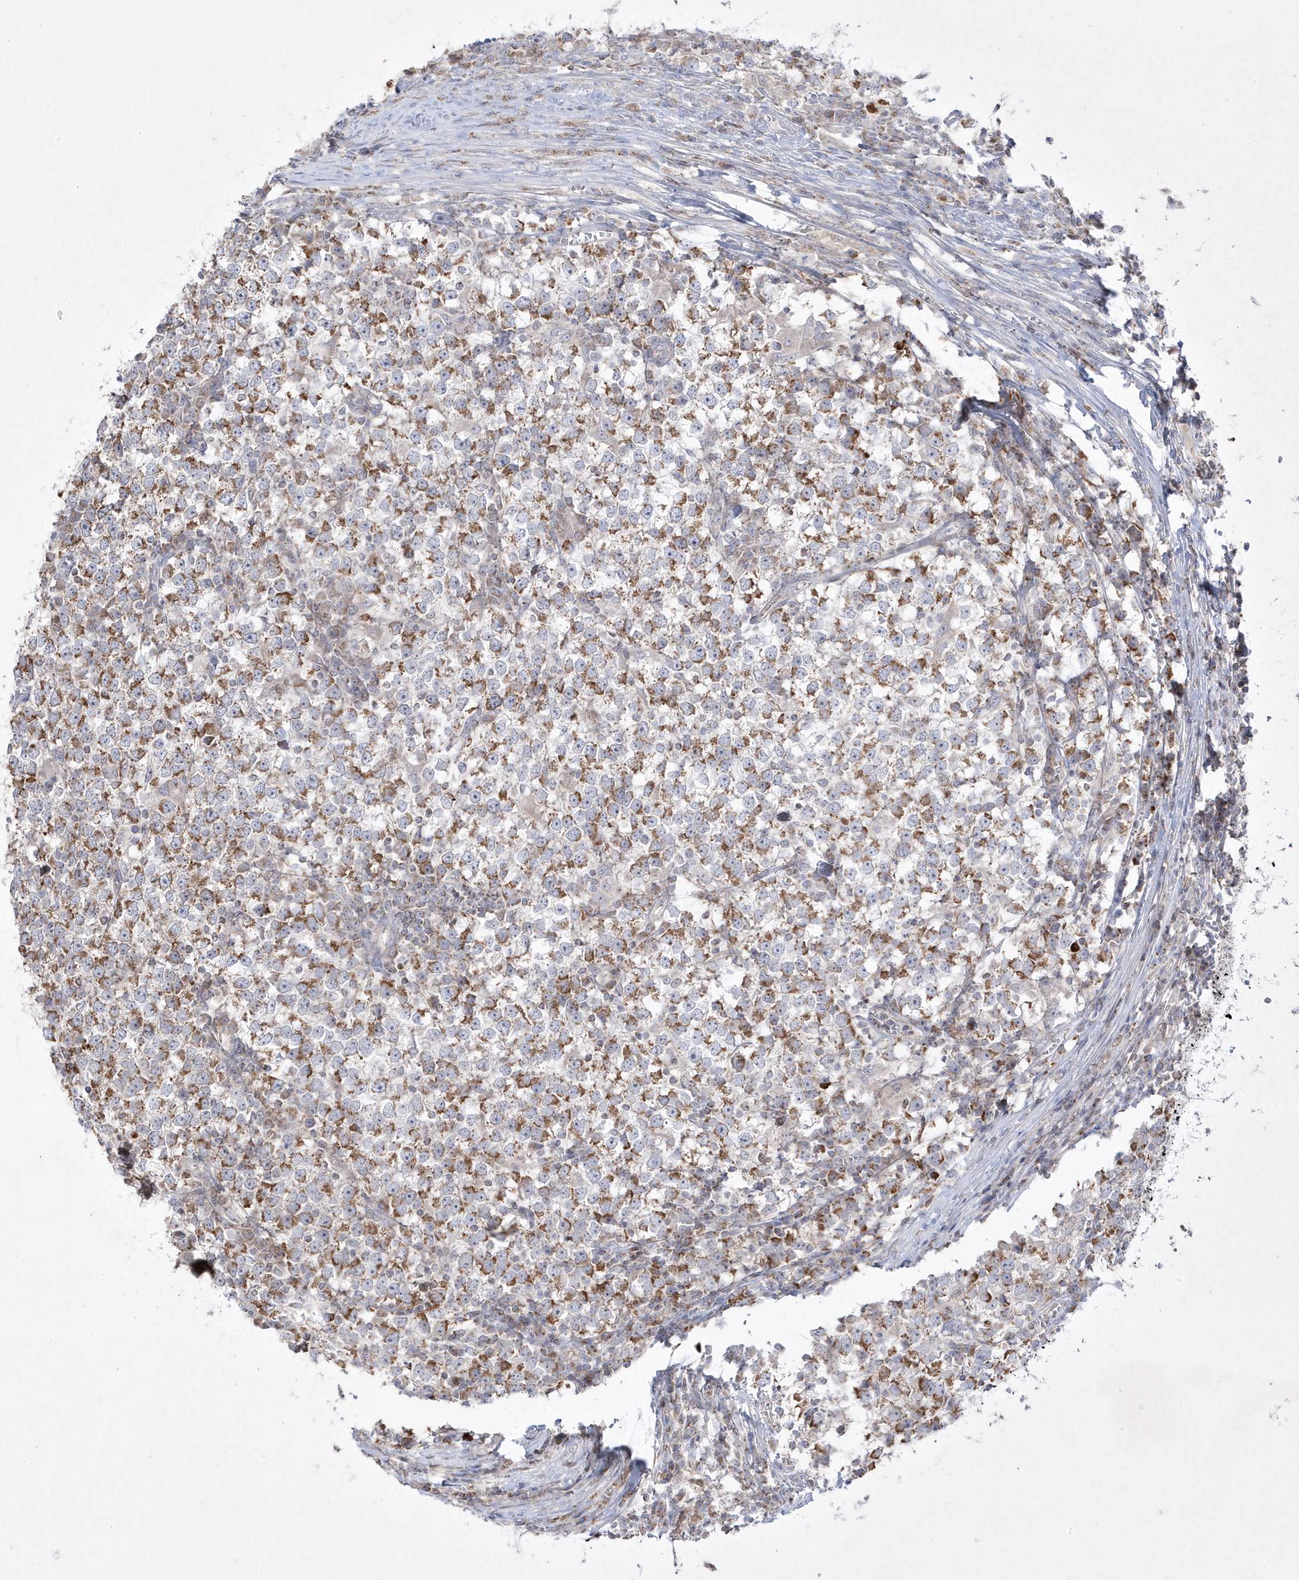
{"staining": {"intensity": "moderate", "quantity": ">75%", "location": "cytoplasmic/membranous"}, "tissue": "testis cancer", "cell_type": "Tumor cells", "image_type": "cancer", "snomed": [{"axis": "morphology", "description": "Seminoma, NOS"}, {"axis": "topography", "description": "Testis"}], "caption": "Brown immunohistochemical staining in testis seminoma shows moderate cytoplasmic/membranous expression in approximately >75% of tumor cells. (DAB = brown stain, brightfield microscopy at high magnification).", "gene": "ADAMTSL3", "patient": {"sex": "male", "age": 65}}